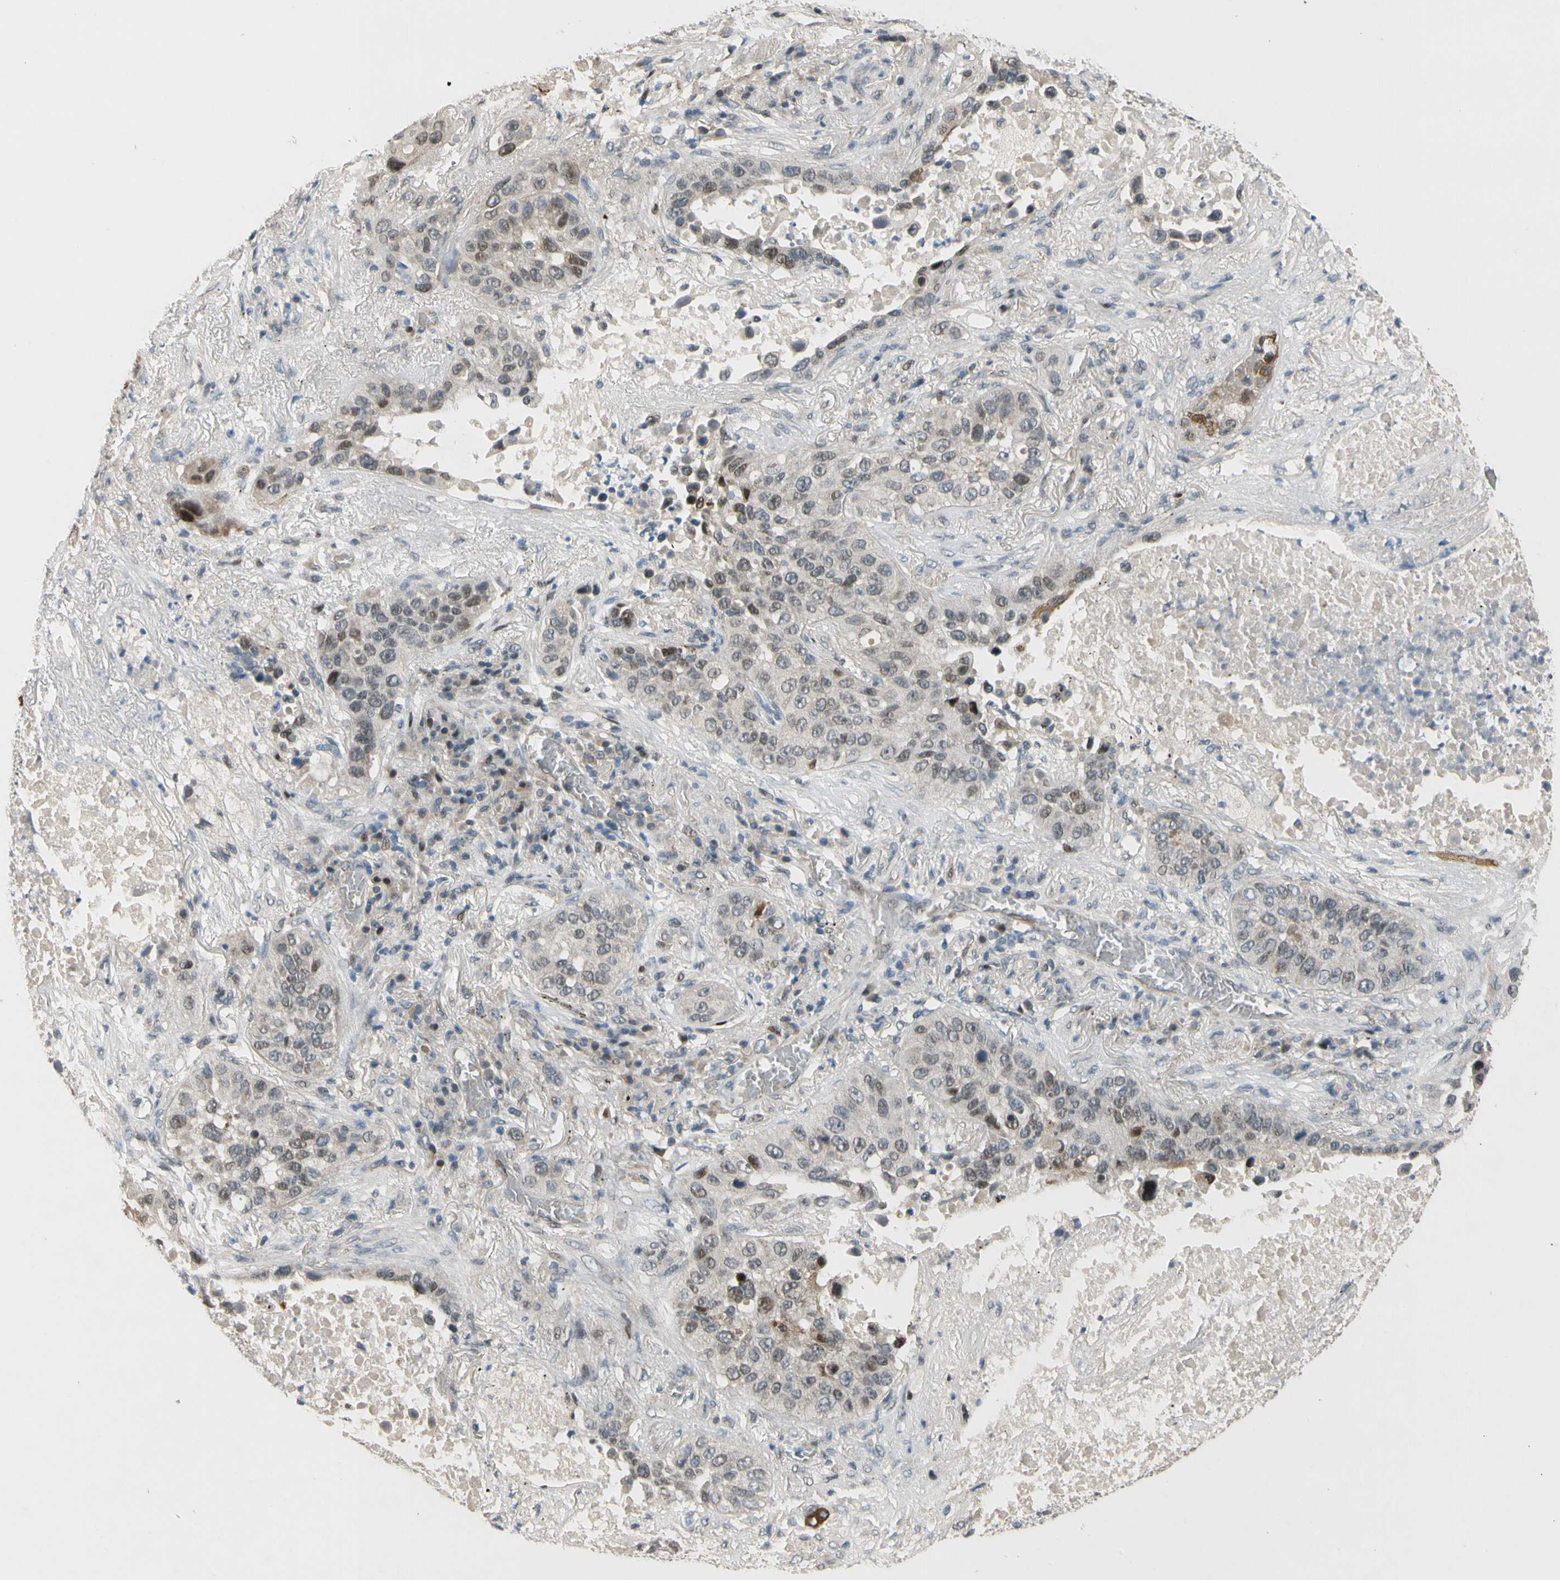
{"staining": {"intensity": "moderate", "quantity": "<25%", "location": "nuclear"}, "tissue": "lung cancer", "cell_type": "Tumor cells", "image_type": "cancer", "snomed": [{"axis": "morphology", "description": "Squamous cell carcinoma, NOS"}, {"axis": "topography", "description": "Lung"}], "caption": "High-power microscopy captured an immunohistochemistry (IHC) image of lung cancer (squamous cell carcinoma), revealing moderate nuclear staining in about <25% of tumor cells.", "gene": "ZNF184", "patient": {"sex": "male", "age": 57}}